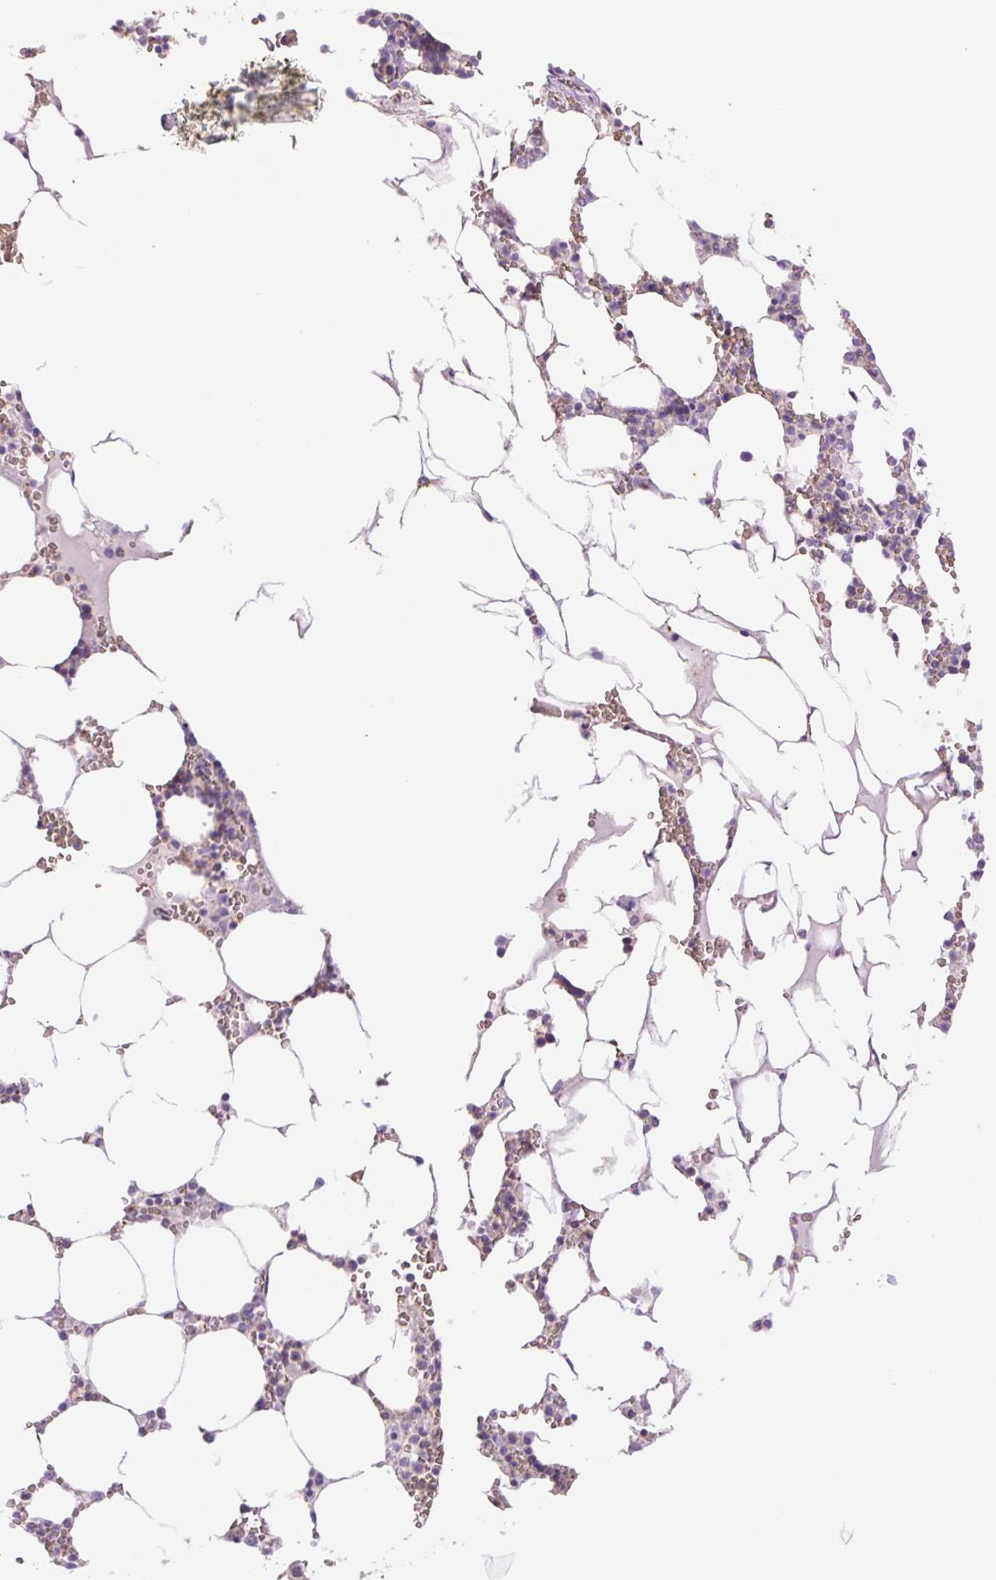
{"staining": {"intensity": "negative", "quantity": "none", "location": "none"}, "tissue": "bone marrow", "cell_type": "Hematopoietic cells", "image_type": "normal", "snomed": [{"axis": "morphology", "description": "Normal tissue, NOS"}, {"axis": "topography", "description": "Bone marrow"}], "caption": "A photomicrograph of bone marrow stained for a protein exhibits no brown staining in hematopoietic cells.", "gene": "IGFL3", "patient": {"sex": "male", "age": 64}}